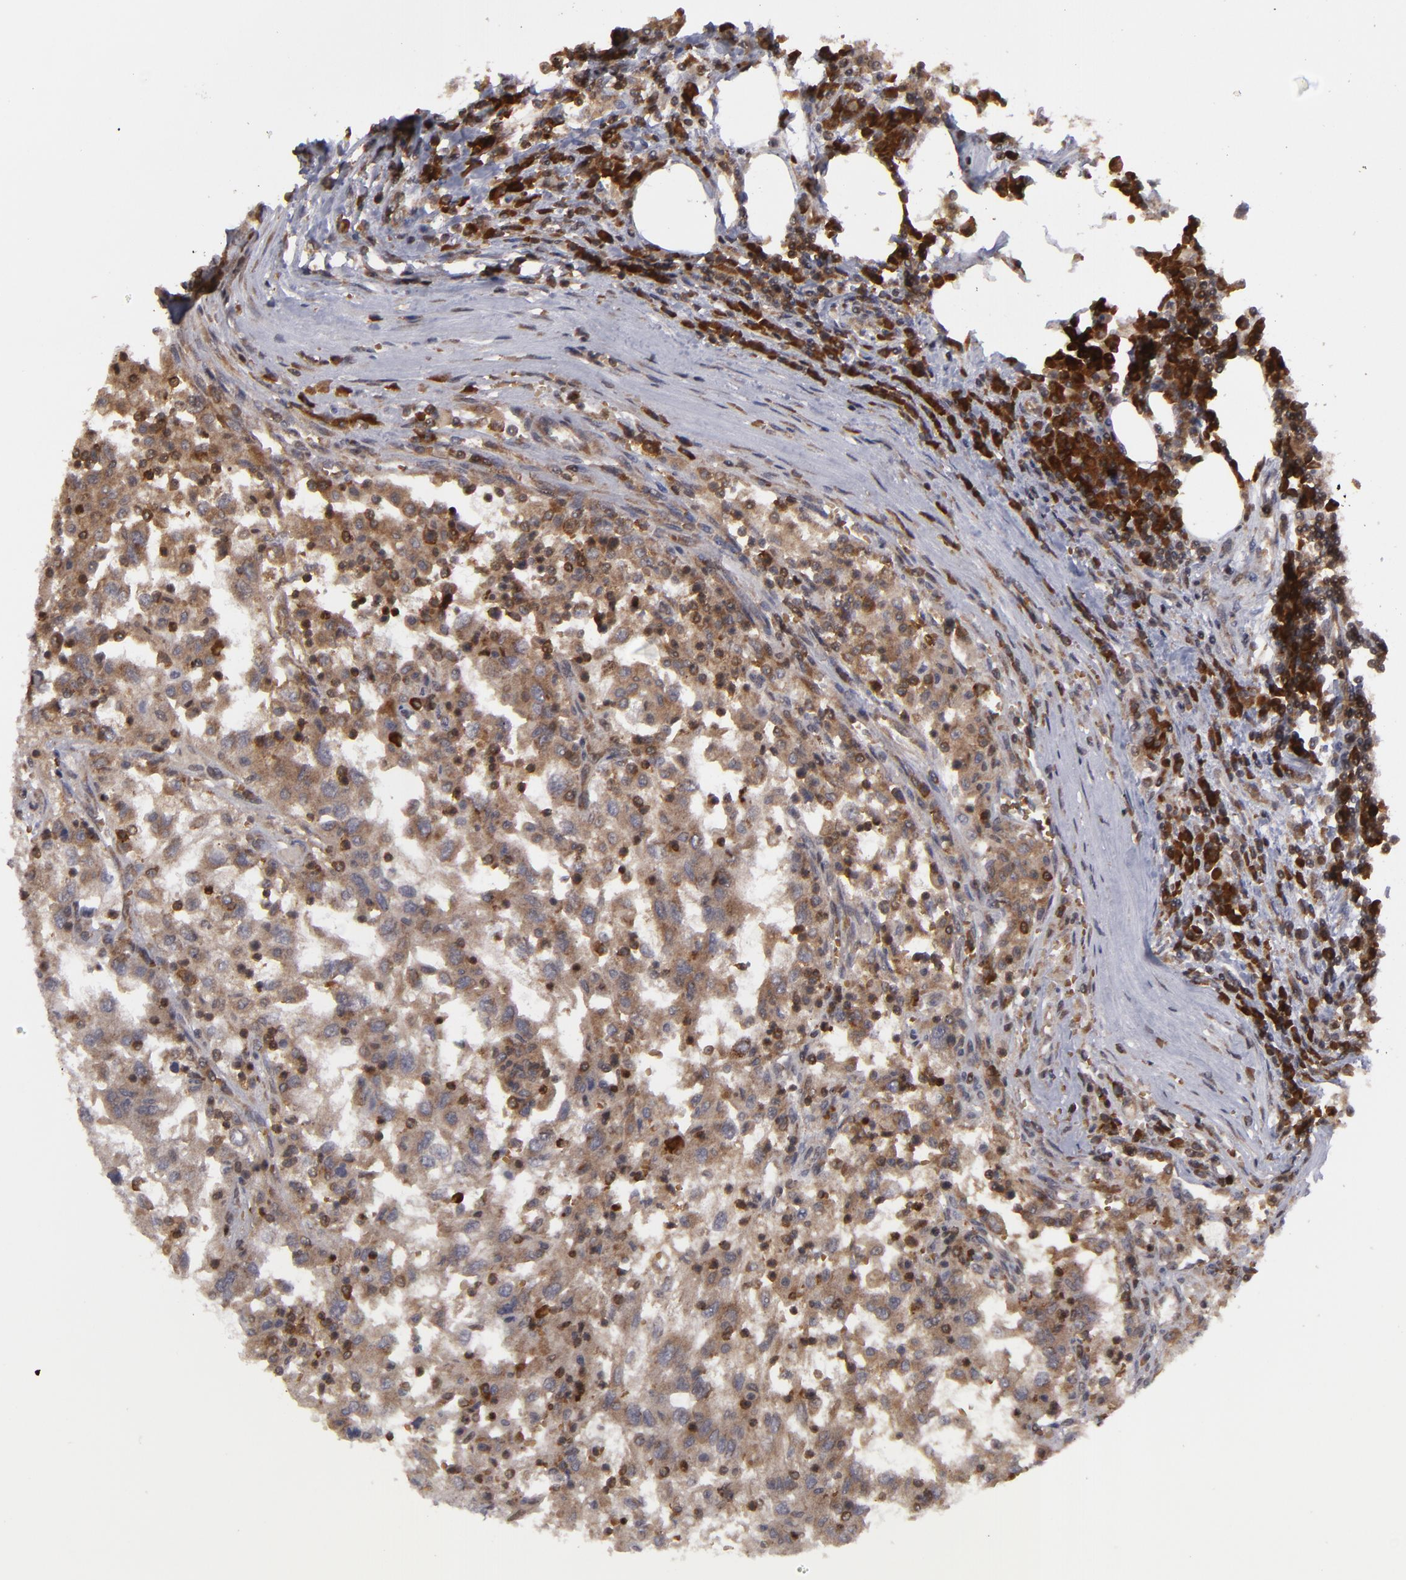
{"staining": {"intensity": "moderate", "quantity": ">75%", "location": "cytoplasmic/membranous"}, "tissue": "renal cancer", "cell_type": "Tumor cells", "image_type": "cancer", "snomed": [{"axis": "morphology", "description": "Normal tissue, NOS"}, {"axis": "morphology", "description": "Adenocarcinoma, NOS"}, {"axis": "topography", "description": "Kidney"}], "caption": "IHC (DAB (3,3'-diaminobenzidine)) staining of human adenocarcinoma (renal) shows moderate cytoplasmic/membranous protein expression in about >75% of tumor cells.", "gene": "MAPK3", "patient": {"sex": "male", "age": 71}}